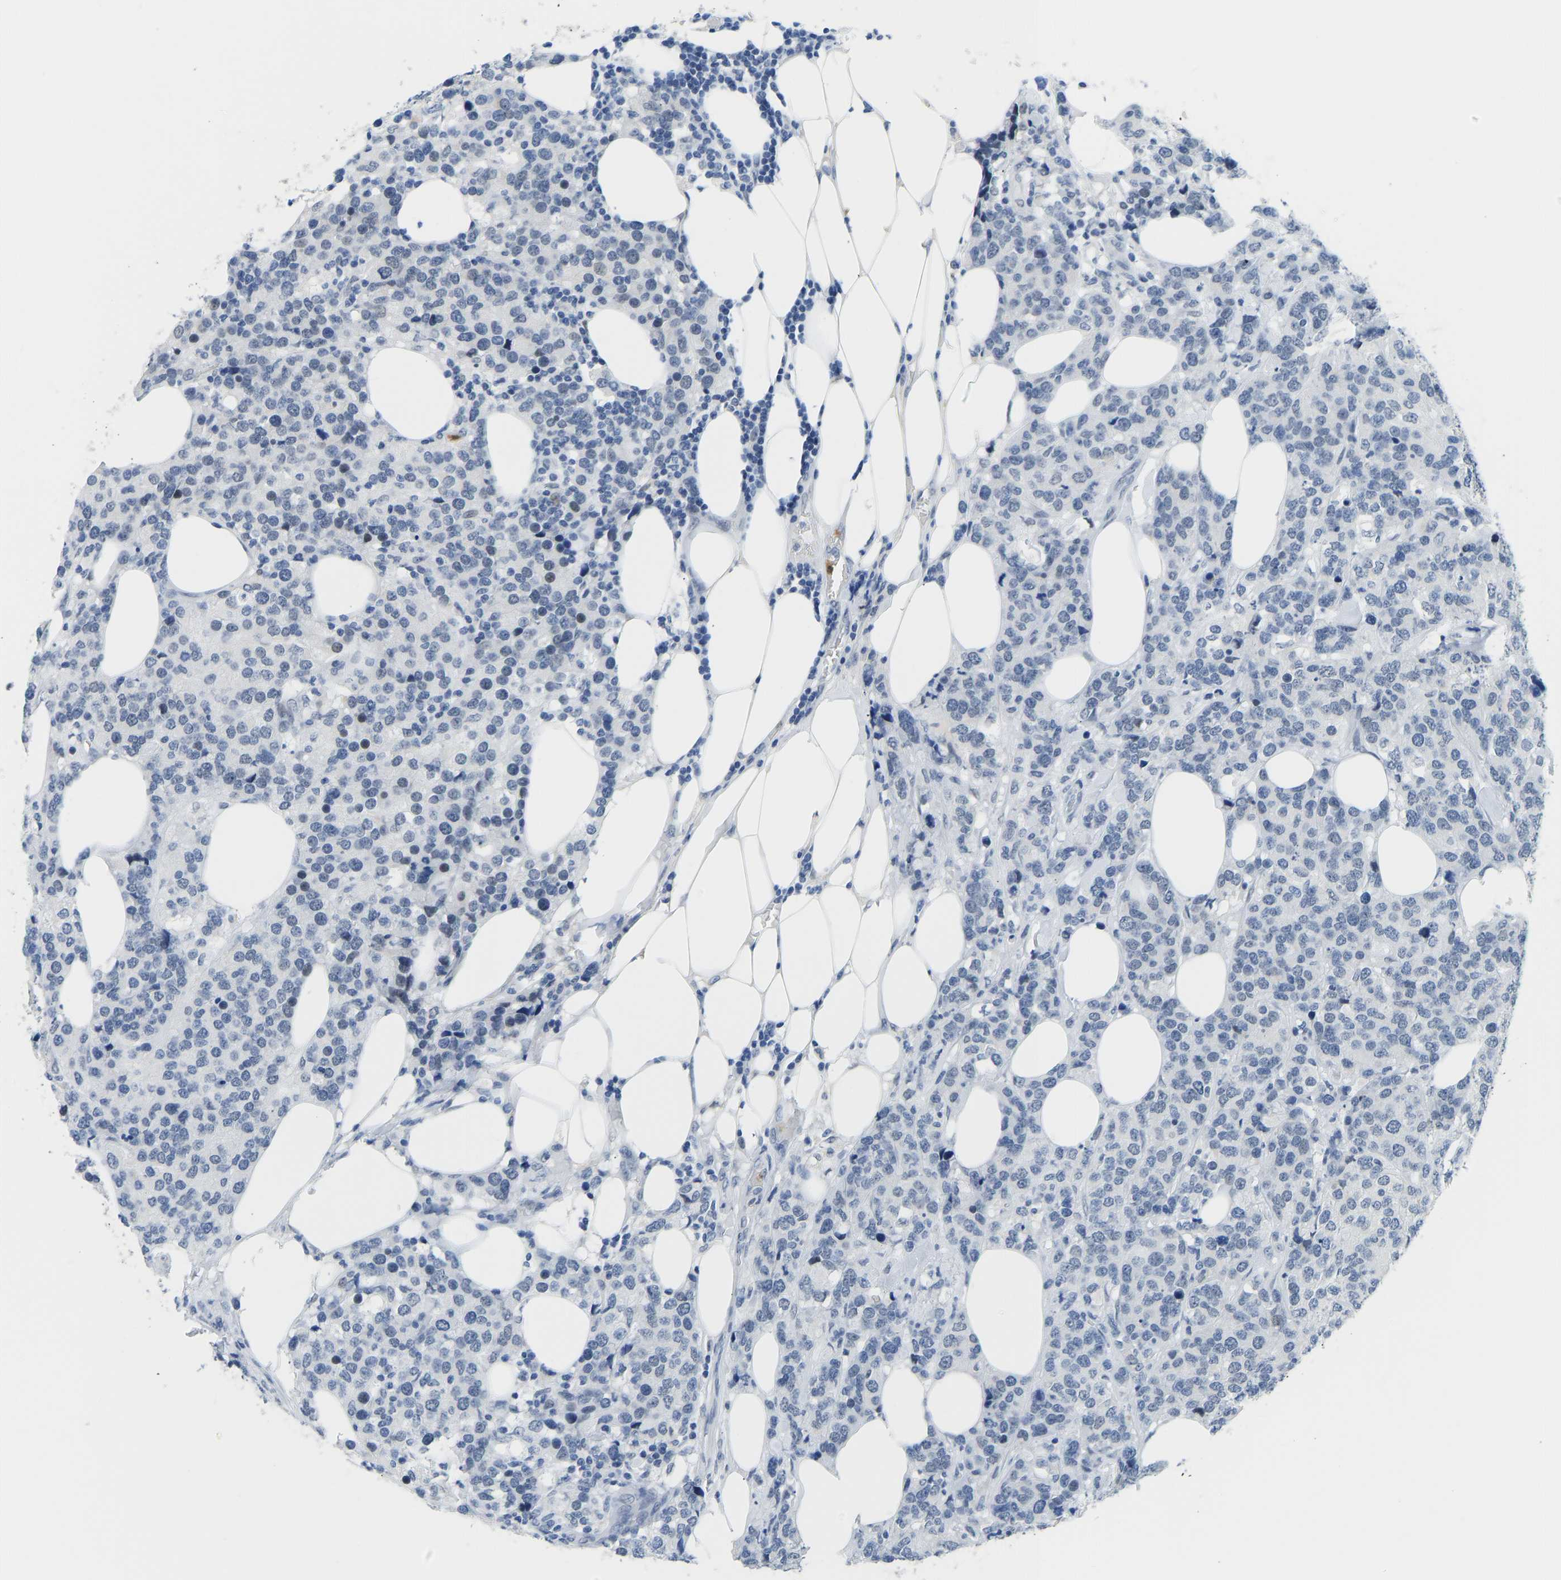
{"staining": {"intensity": "negative", "quantity": "none", "location": "none"}, "tissue": "breast cancer", "cell_type": "Tumor cells", "image_type": "cancer", "snomed": [{"axis": "morphology", "description": "Lobular carcinoma"}, {"axis": "topography", "description": "Breast"}], "caption": "A high-resolution histopathology image shows IHC staining of breast cancer (lobular carcinoma), which reveals no significant positivity in tumor cells.", "gene": "TXNDC2", "patient": {"sex": "female", "age": 59}}